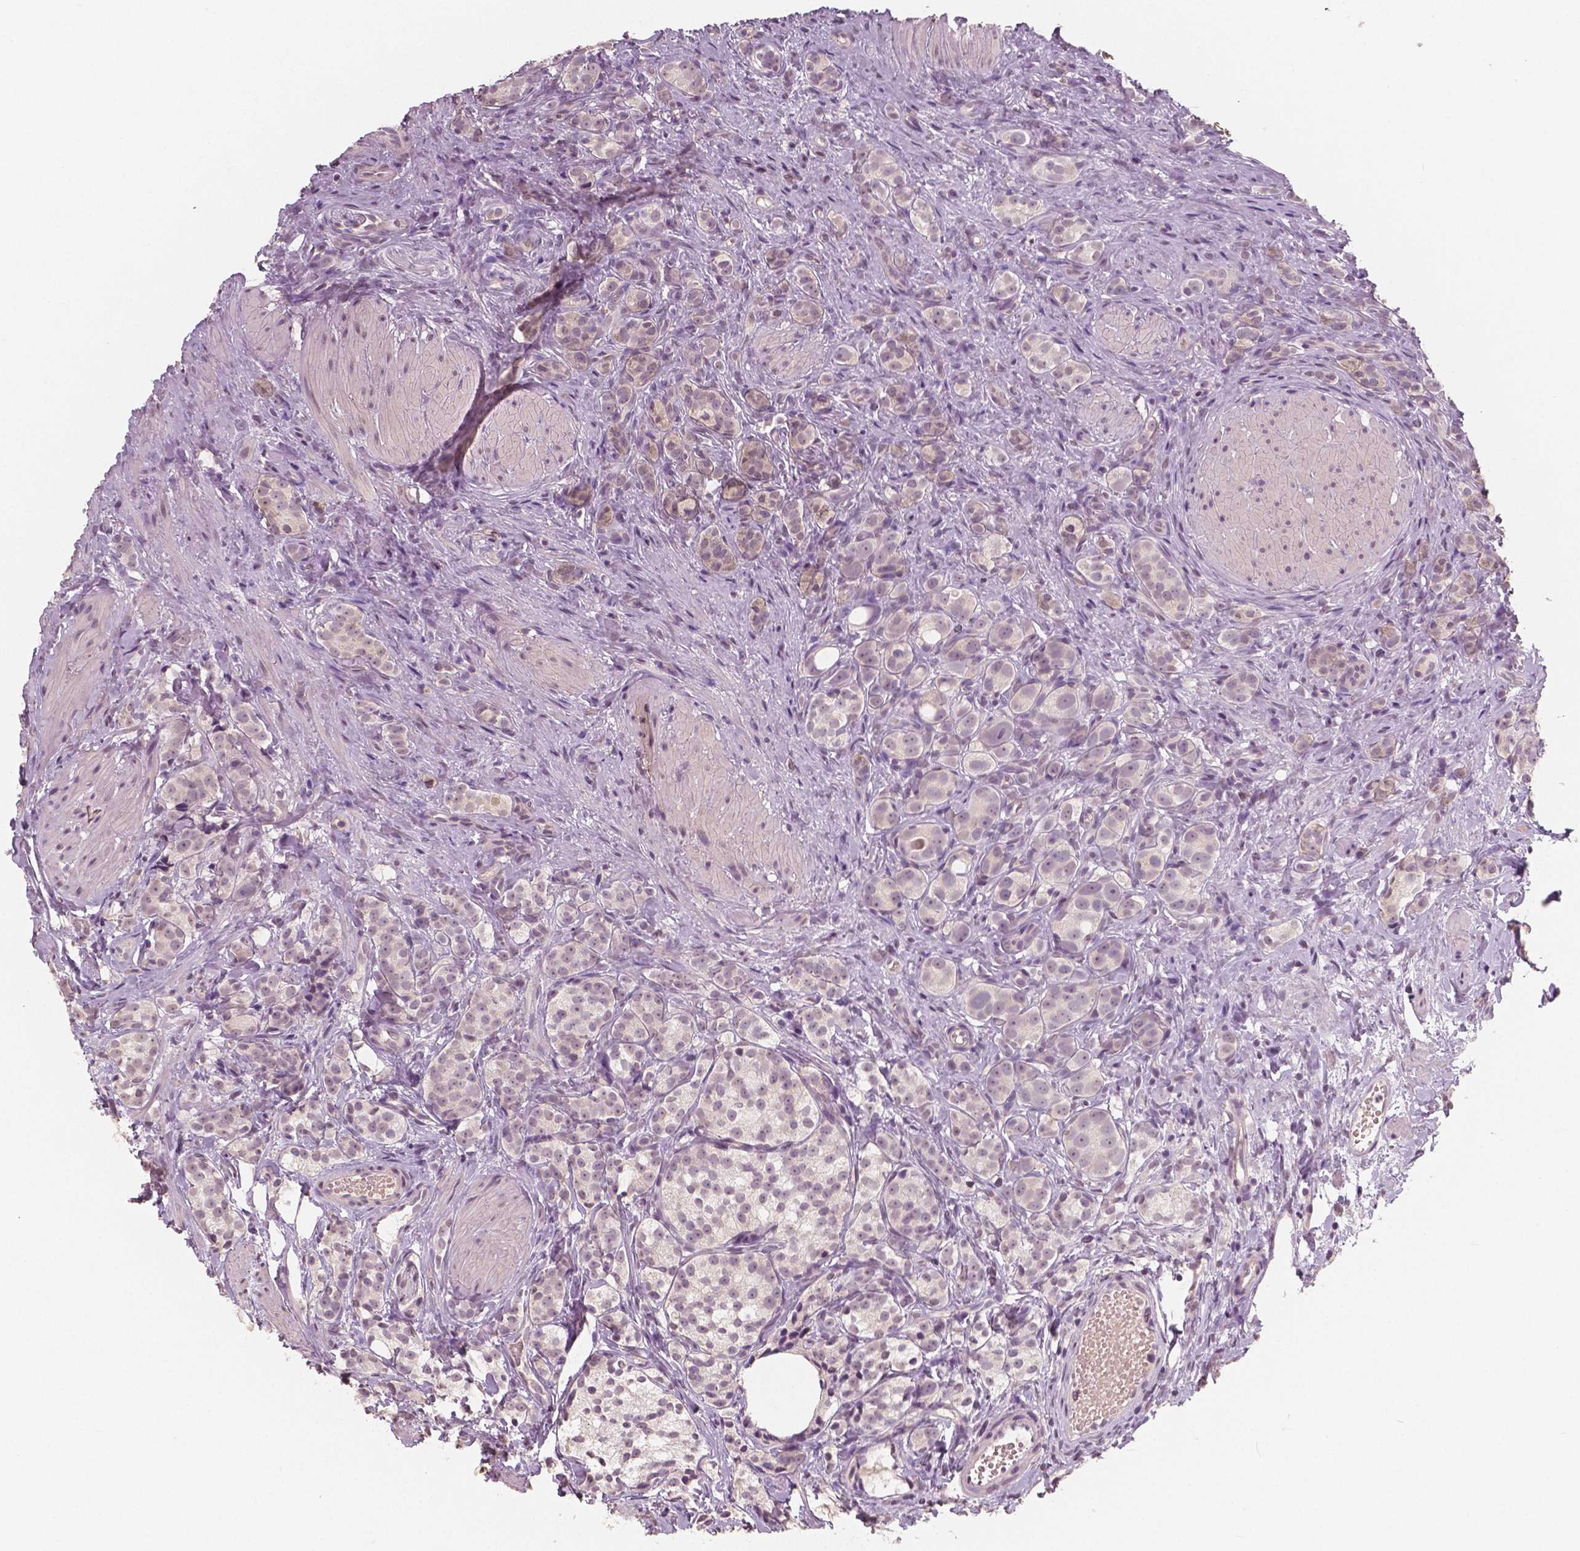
{"staining": {"intensity": "negative", "quantity": "none", "location": "none"}, "tissue": "prostate cancer", "cell_type": "Tumor cells", "image_type": "cancer", "snomed": [{"axis": "morphology", "description": "Adenocarcinoma, High grade"}, {"axis": "topography", "description": "Prostate"}], "caption": "The histopathology image displays no staining of tumor cells in prostate high-grade adenocarcinoma.", "gene": "RNASE7", "patient": {"sex": "male", "age": 53}}